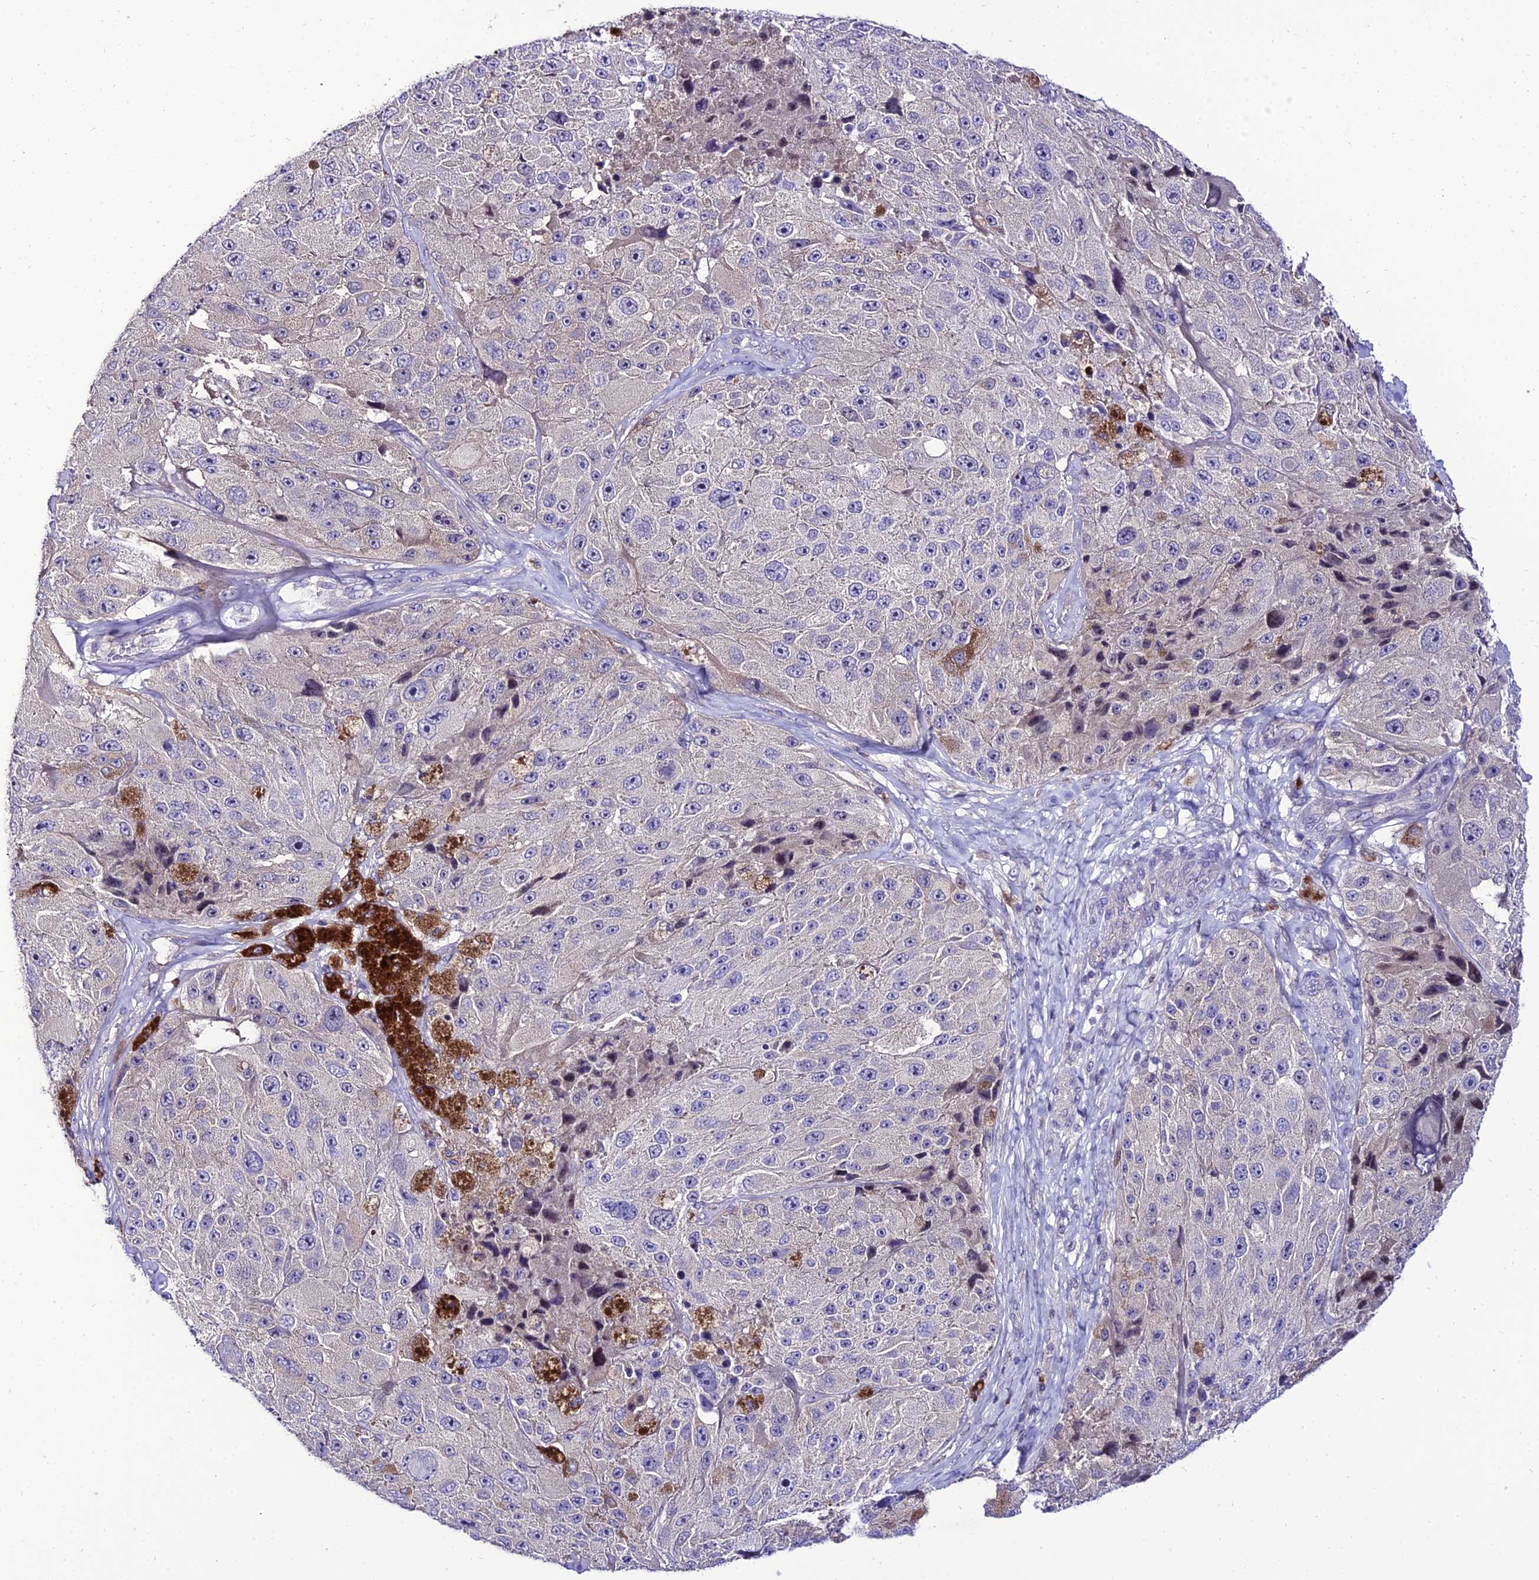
{"staining": {"intensity": "negative", "quantity": "none", "location": "none"}, "tissue": "melanoma", "cell_type": "Tumor cells", "image_type": "cancer", "snomed": [{"axis": "morphology", "description": "Malignant melanoma, Metastatic site"}, {"axis": "topography", "description": "Lymph node"}], "caption": "DAB (3,3'-diaminobenzidine) immunohistochemical staining of human melanoma displays no significant expression in tumor cells.", "gene": "SHQ1", "patient": {"sex": "male", "age": 62}}